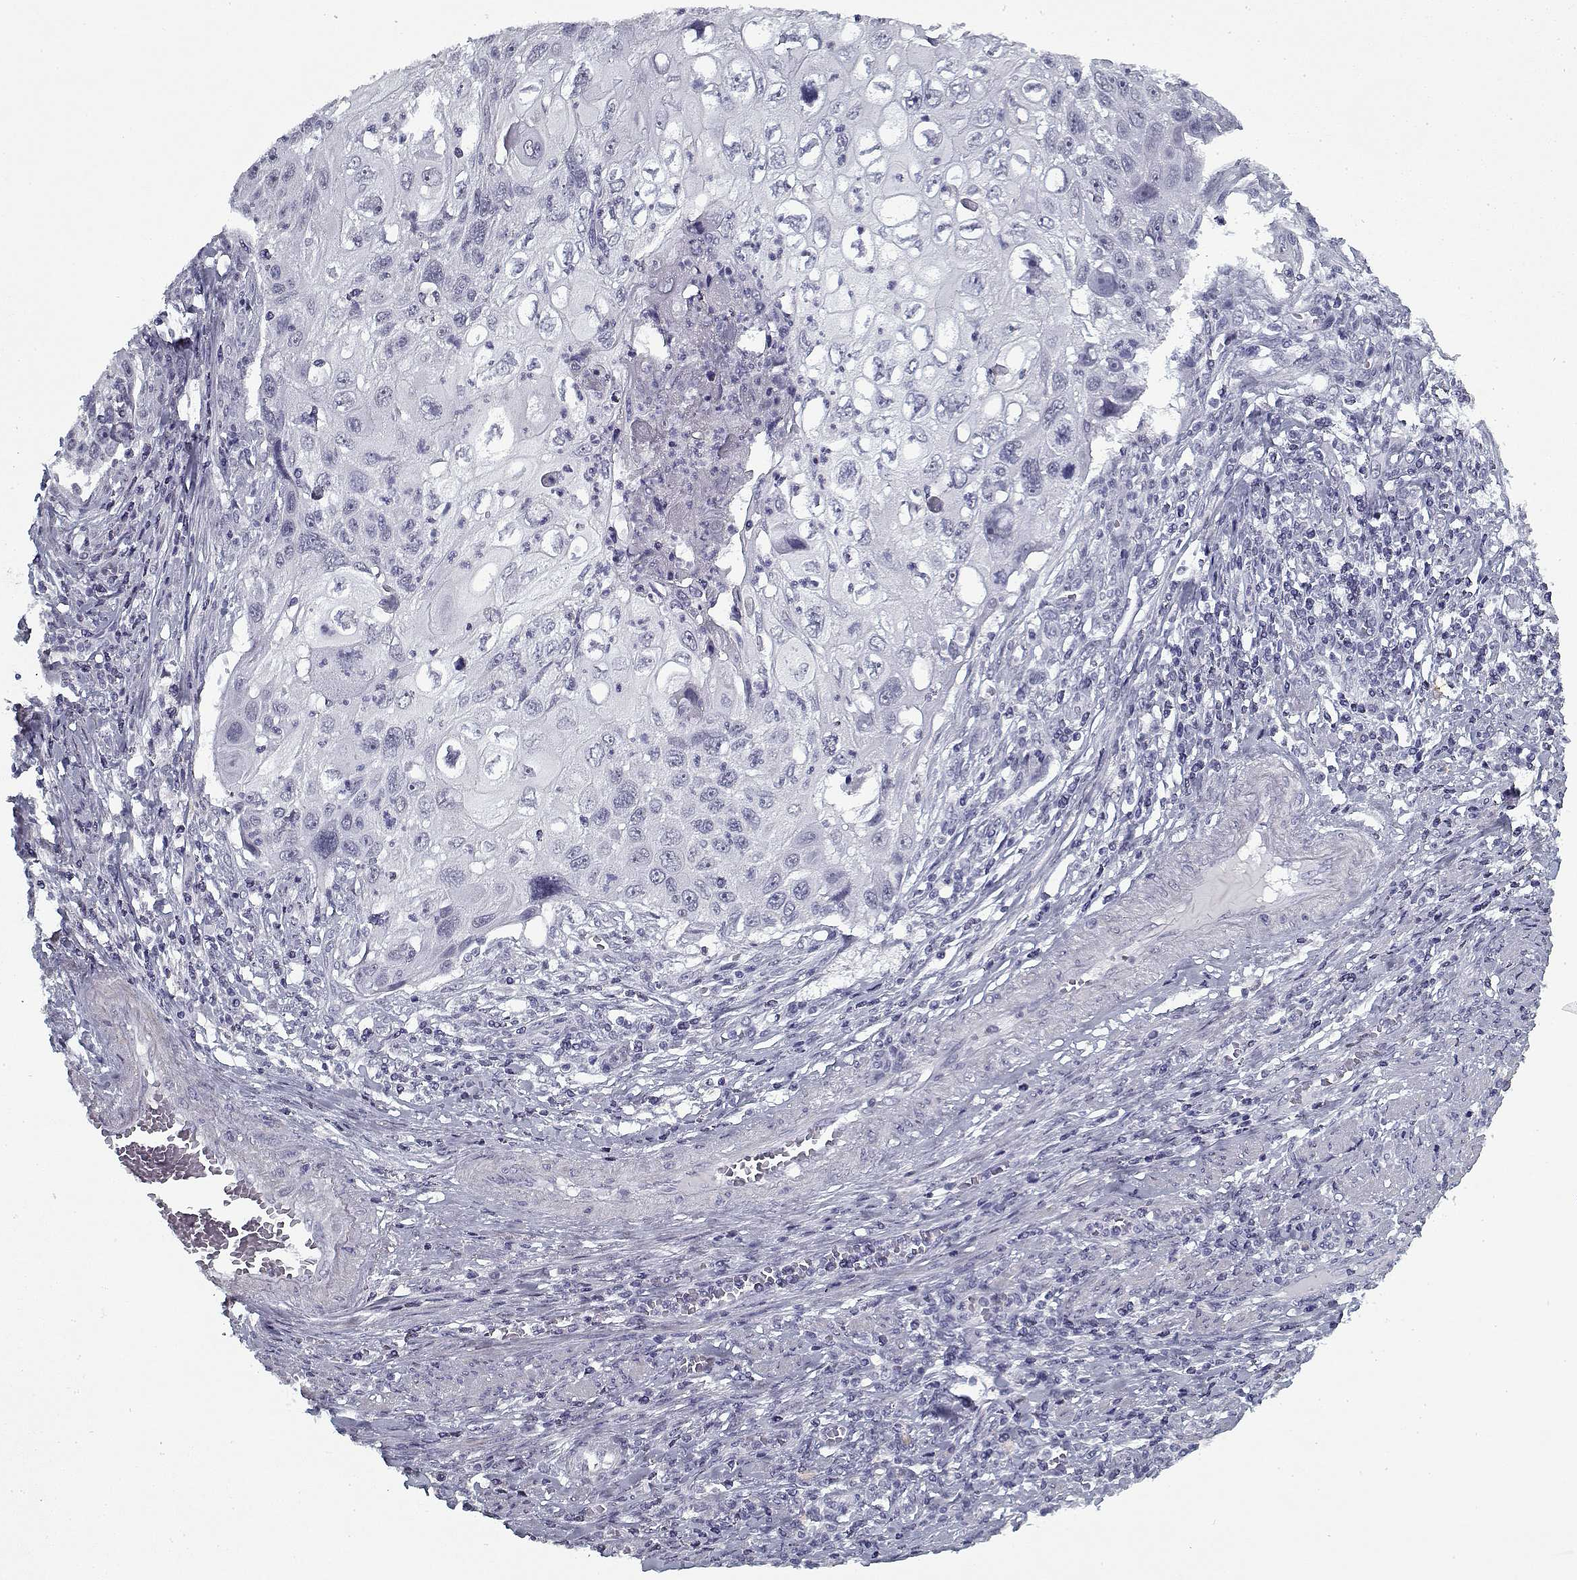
{"staining": {"intensity": "negative", "quantity": "none", "location": "none"}, "tissue": "cervical cancer", "cell_type": "Tumor cells", "image_type": "cancer", "snomed": [{"axis": "morphology", "description": "Squamous cell carcinoma, NOS"}, {"axis": "topography", "description": "Cervix"}], "caption": "Immunohistochemical staining of cervical cancer demonstrates no significant expression in tumor cells.", "gene": "RNF32", "patient": {"sex": "female", "age": 70}}